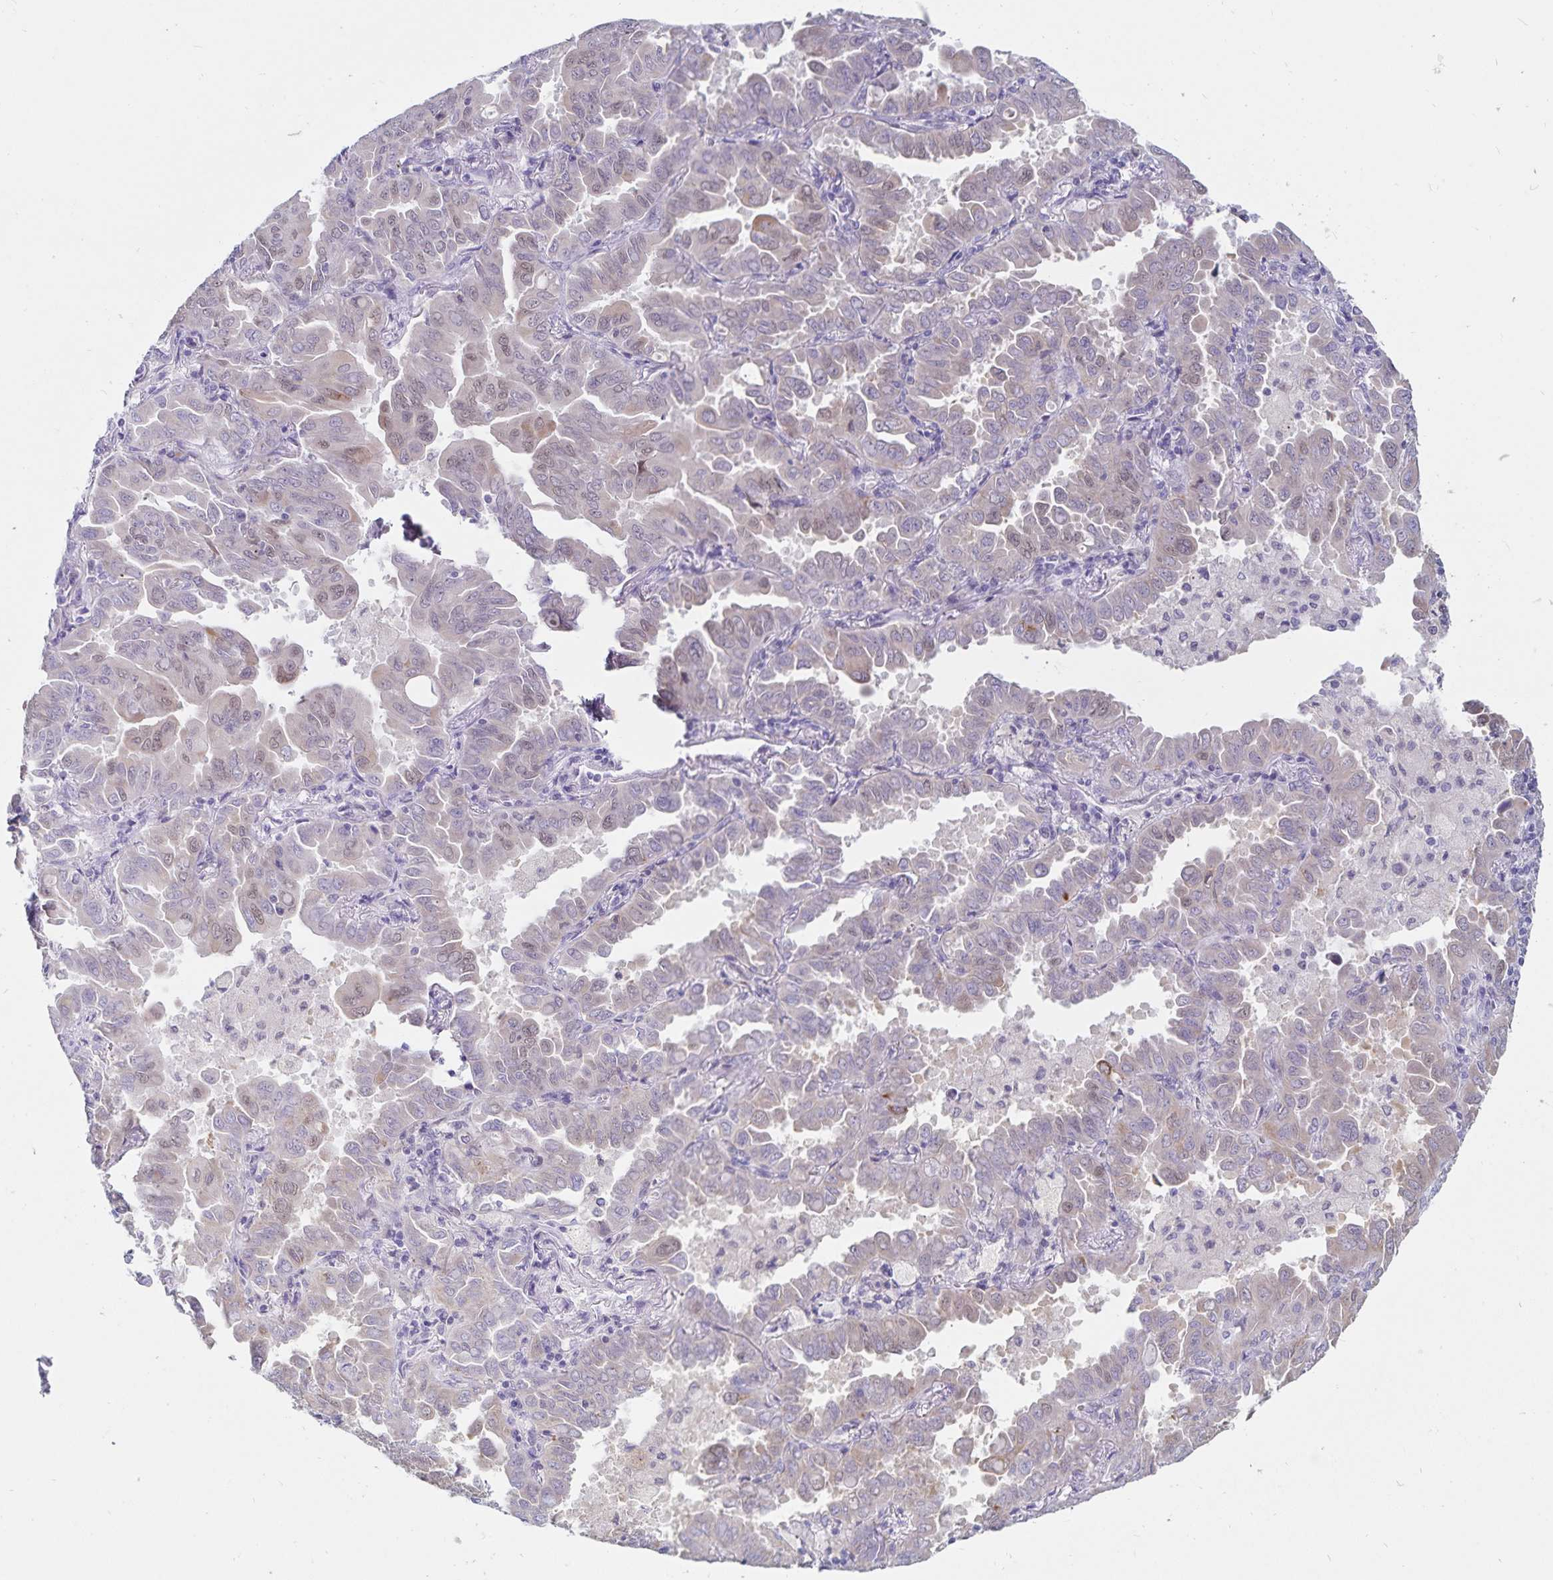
{"staining": {"intensity": "weak", "quantity": "<25%", "location": "cytoplasmic/membranous,nuclear"}, "tissue": "lung cancer", "cell_type": "Tumor cells", "image_type": "cancer", "snomed": [{"axis": "morphology", "description": "Adenocarcinoma, NOS"}, {"axis": "topography", "description": "Lung"}], "caption": "The photomicrograph demonstrates no staining of tumor cells in lung cancer. The staining is performed using DAB (3,3'-diaminobenzidine) brown chromogen with nuclei counter-stained in using hematoxylin.", "gene": "ATP2A2", "patient": {"sex": "male", "age": 64}}